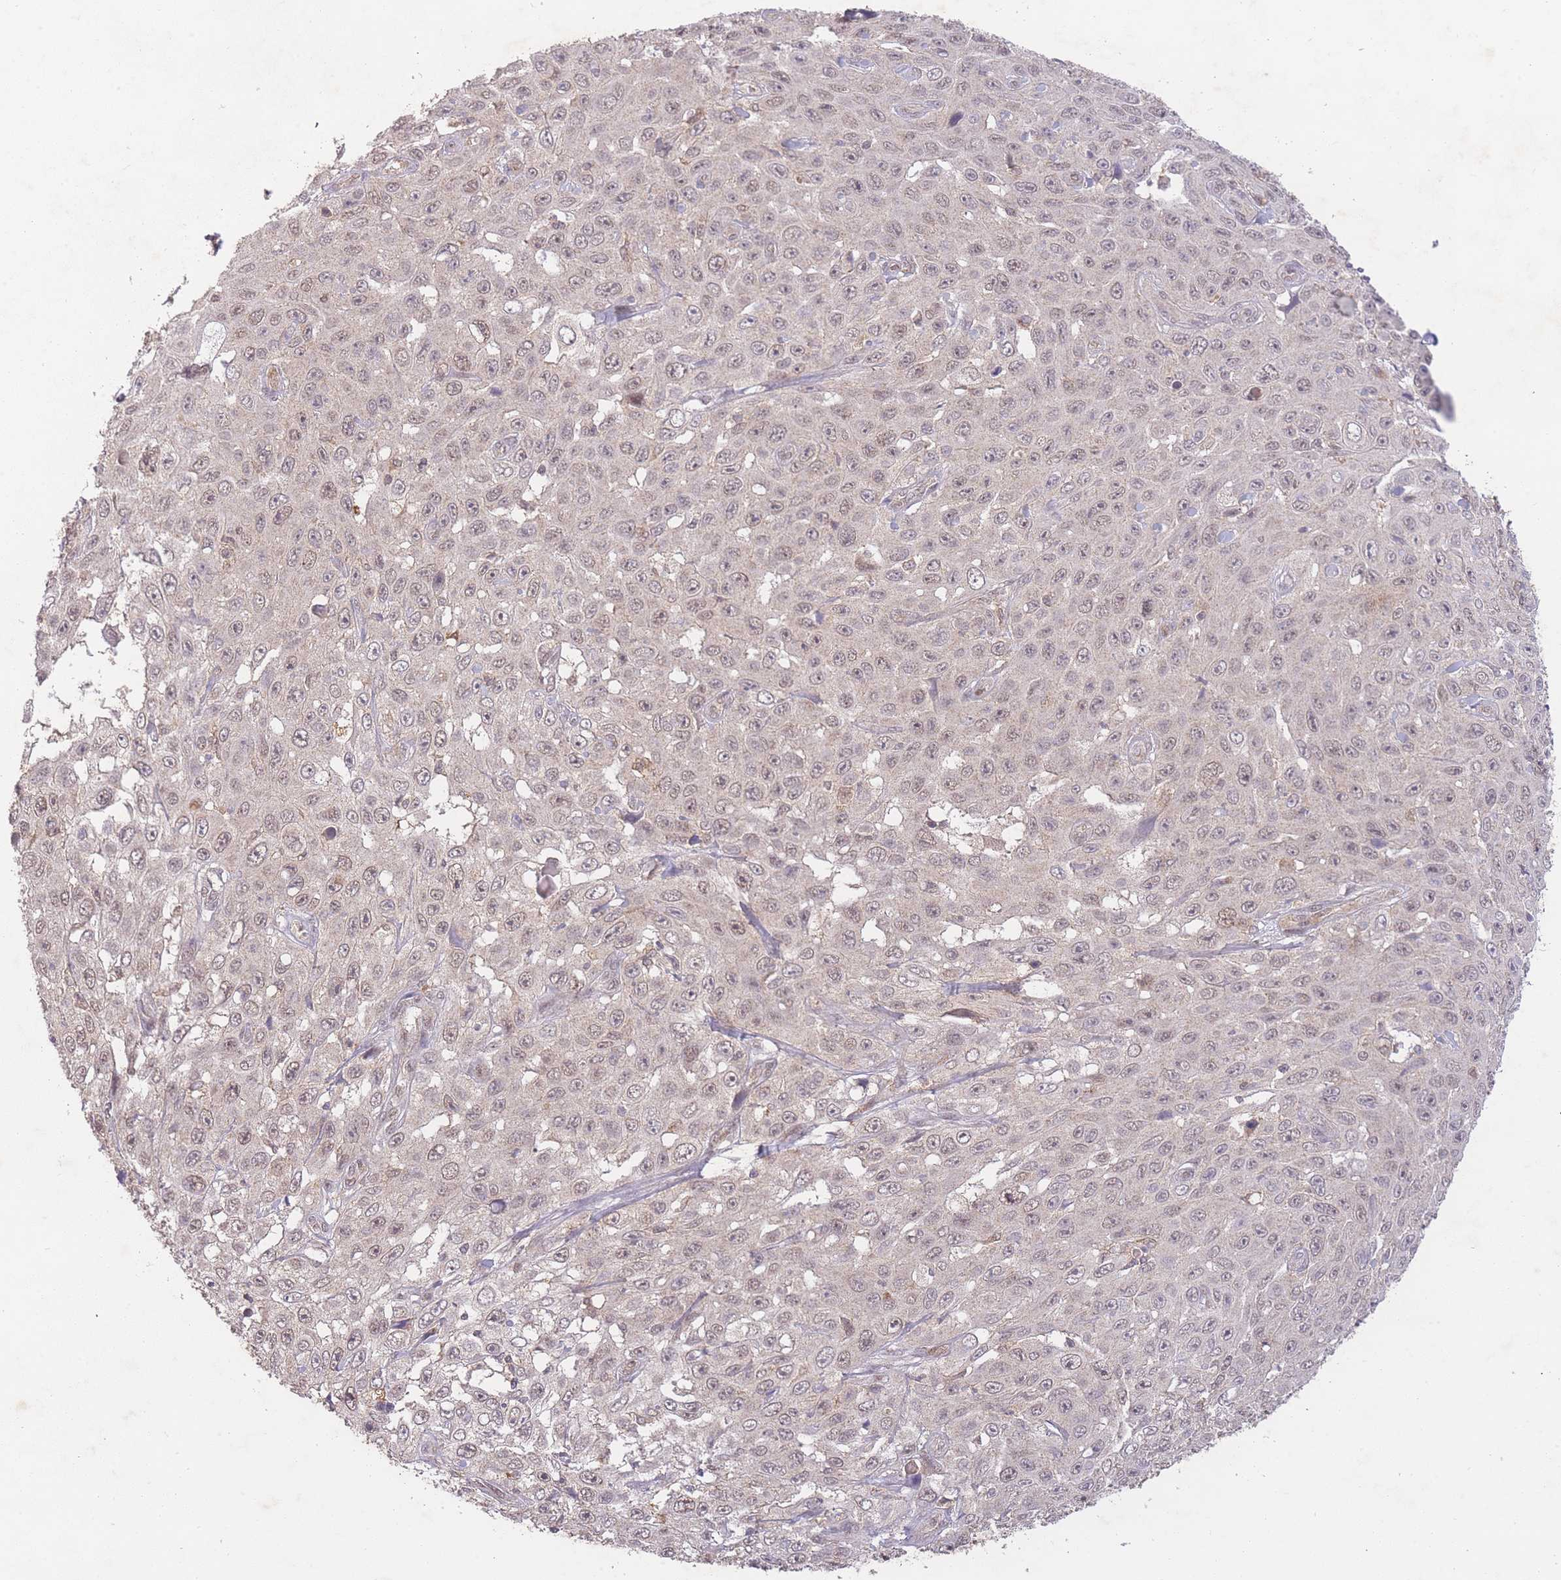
{"staining": {"intensity": "weak", "quantity": "25%-75%", "location": "nuclear"}, "tissue": "skin cancer", "cell_type": "Tumor cells", "image_type": "cancer", "snomed": [{"axis": "morphology", "description": "Squamous cell carcinoma, NOS"}, {"axis": "topography", "description": "Skin"}], "caption": "This is an image of immunohistochemistry staining of skin cancer, which shows weak expression in the nuclear of tumor cells.", "gene": "RNF144B", "patient": {"sex": "male", "age": 82}}